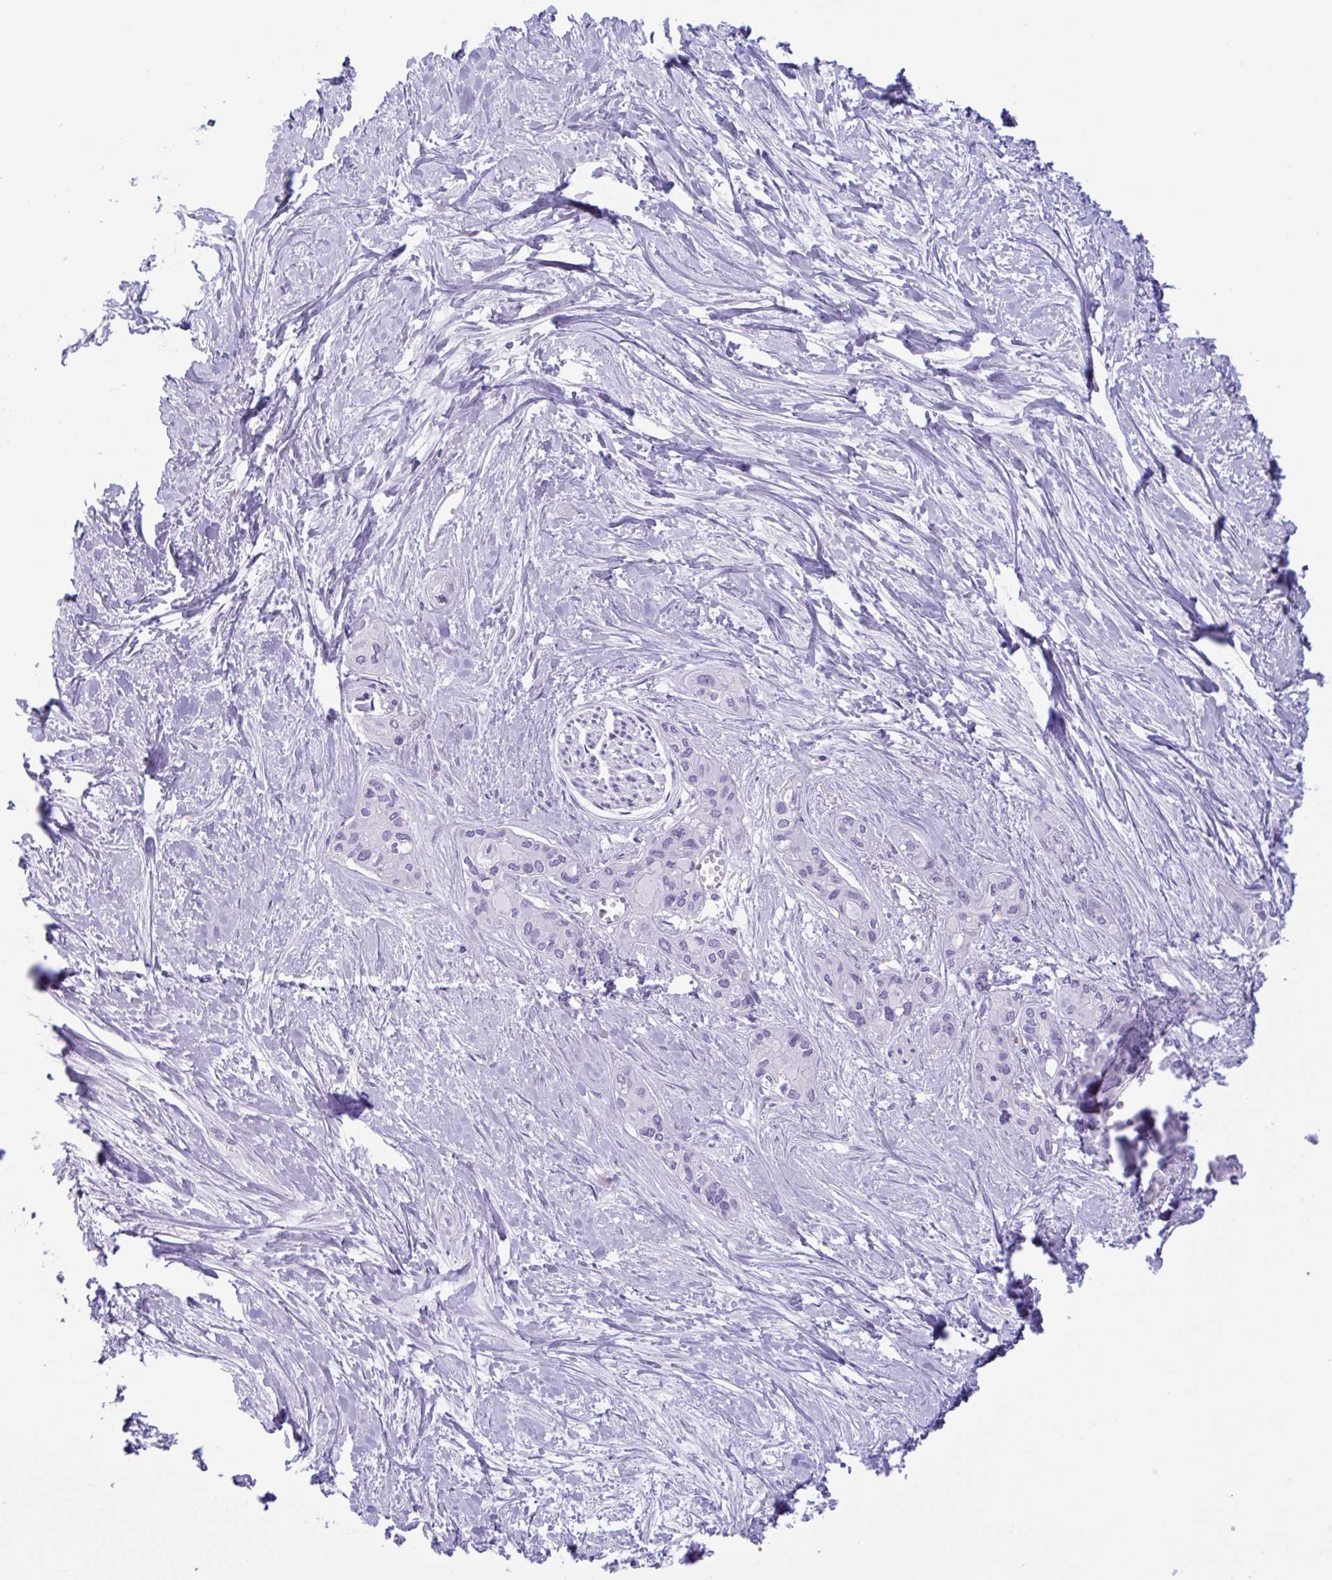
{"staining": {"intensity": "negative", "quantity": "none", "location": "none"}, "tissue": "pancreatic cancer", "cell_type": "Tumor cells", "image_type": "cancer", "snomed": [{"axis": "morphology", "description": "Adenocarcinoma, NOS"}, {"axis": "topography", "description": "Pancreas"}], "caption": "IHC micrograph of human pancreatic adenocarcinoma stained for a protein (brown), which exhibits no positivity in tumor cells.", "gene": "CTSE", "patient": {"sex": "female", "age": 50}}